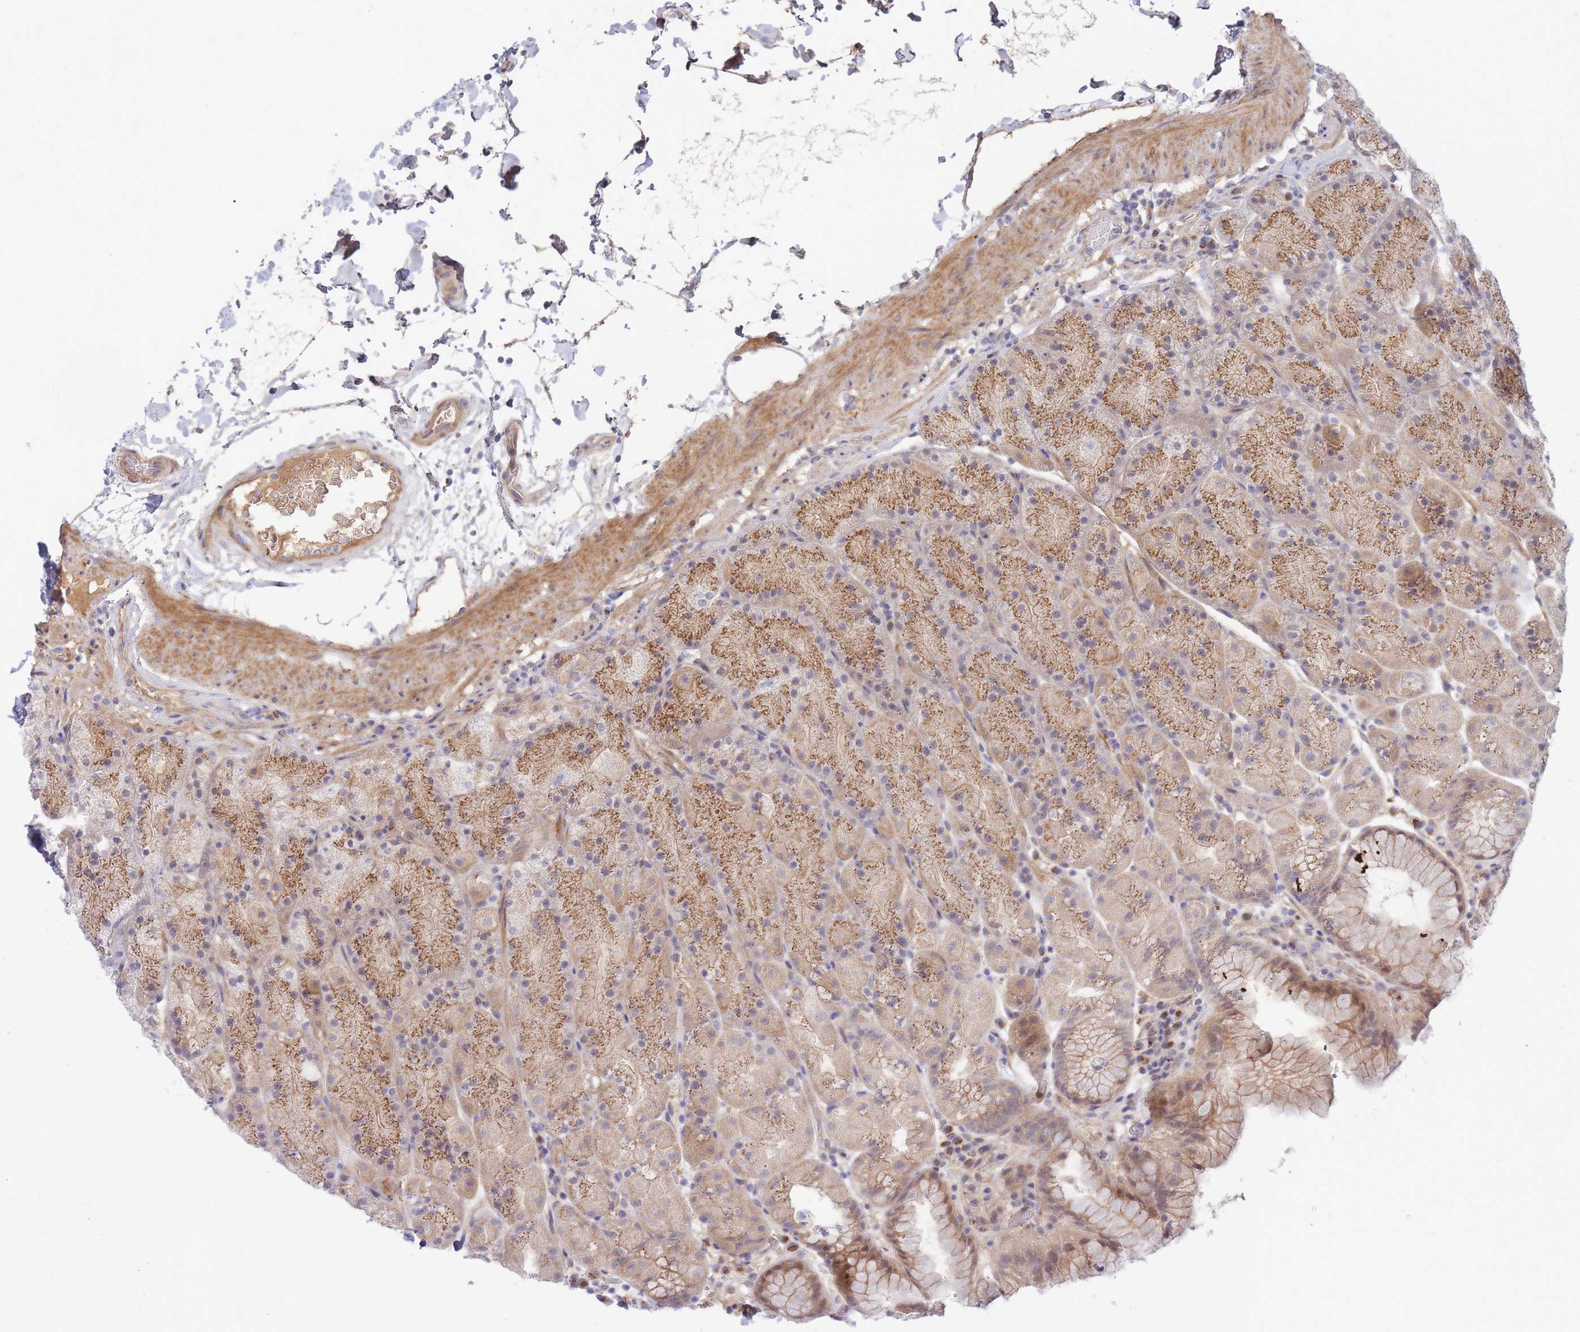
{"staining": {"intensity": "moderate", "quantity": "25%-75%", "location": "cytoplasmic/membranous"}, "tissue": "stomach", "cell_type": "Glandular cells", "image_type": "normal", "snomed": [{"axis": "morphology", "description": "Normal tissue, NOS"}, {"axis": "topography", "description": "Stomach, upper"}, {"axis": "topography", "description": "Stomach, lower"}], "caption": "An image of stomach stained for a protein exhibits moderate cytoplasmic/membranous brown staining in glandular cells. (DAB IHC, brown staining for protein, blue staining for nuclei).", "gene": "APOL4", "patient": {"sex": "male", "age": 67}}